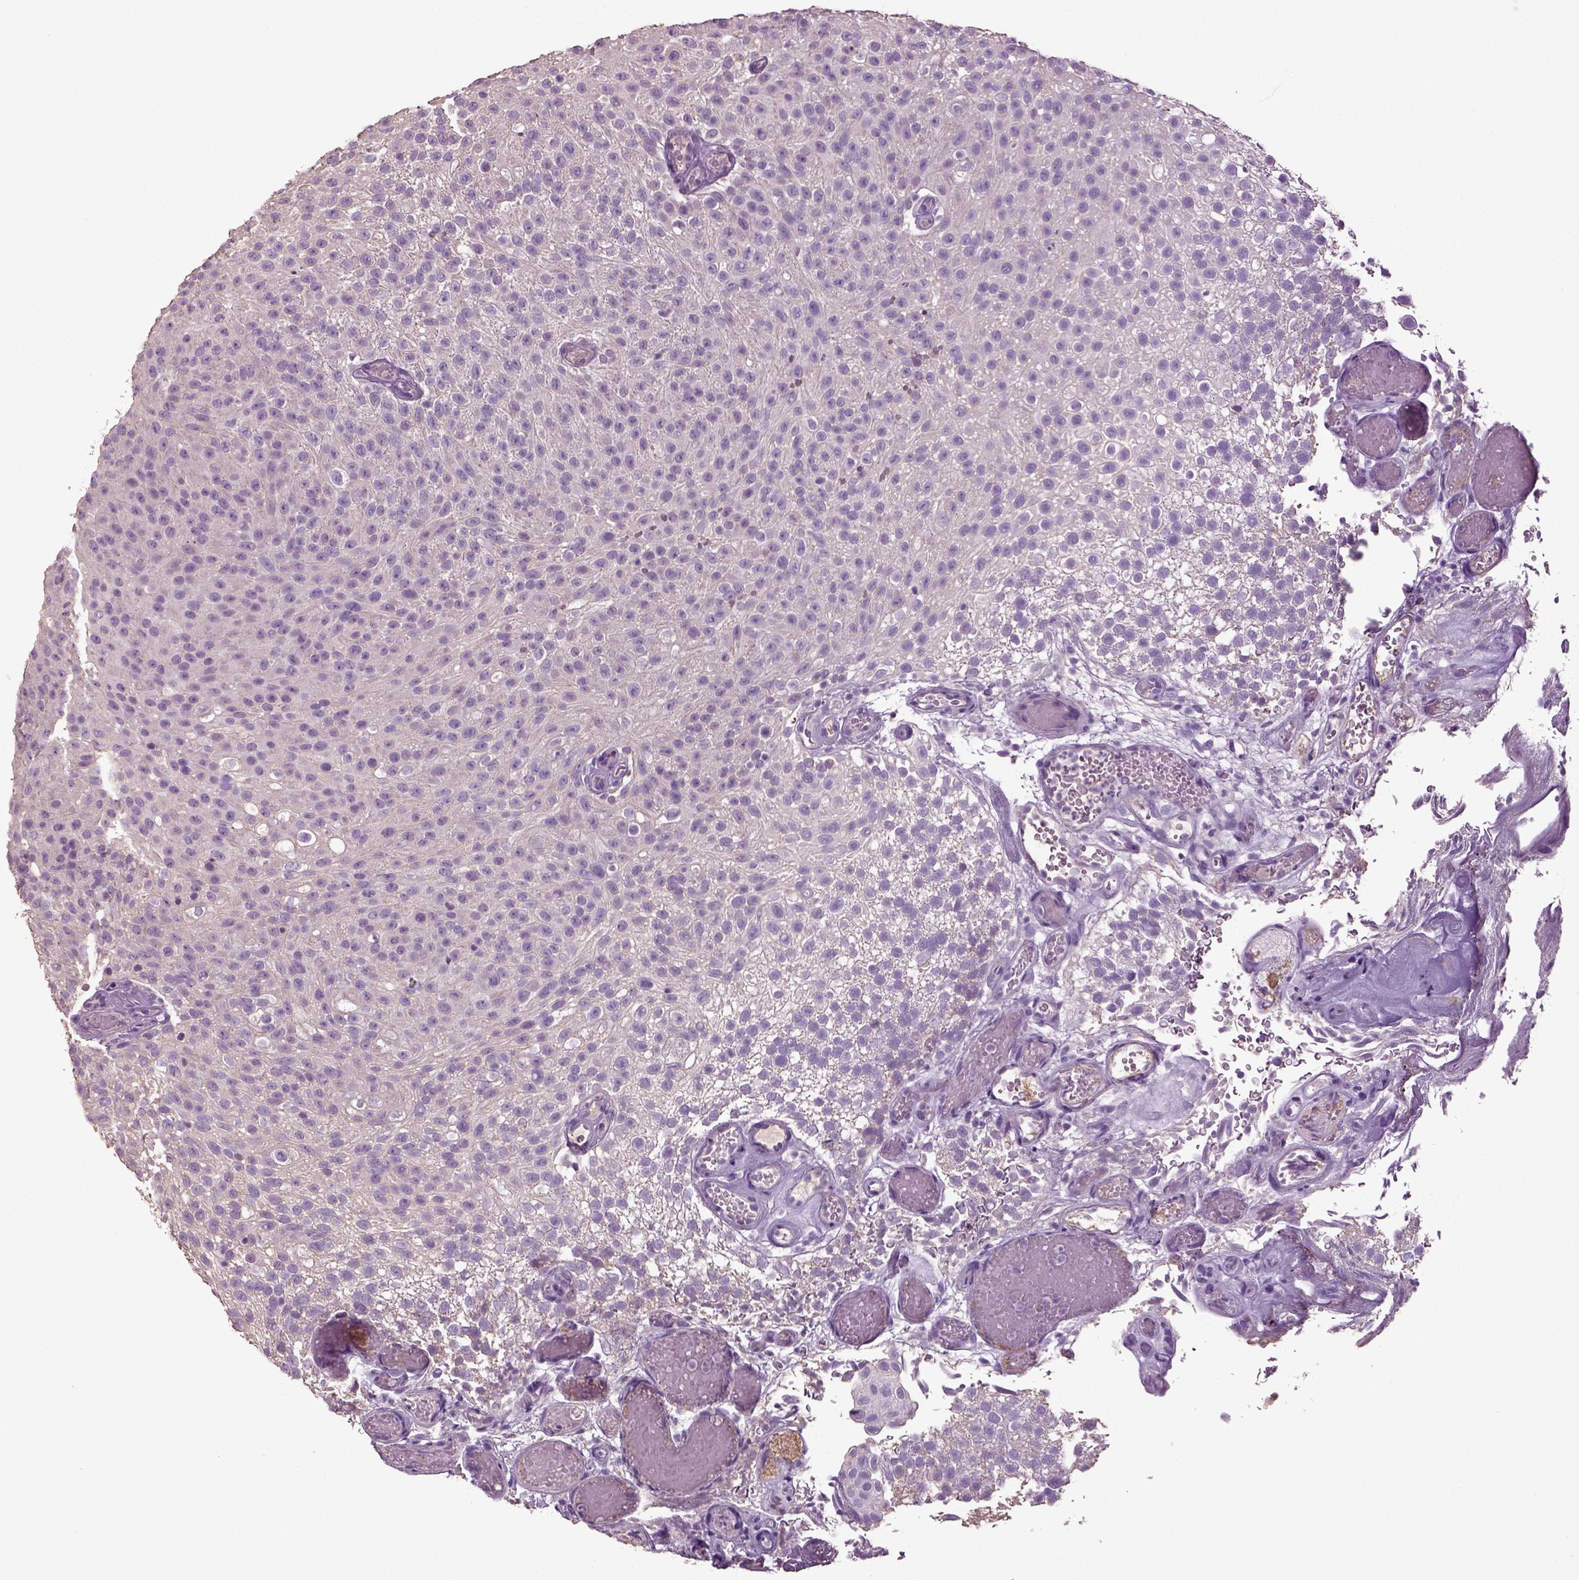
{"staining": {"intensity": "negative", "quantity": "none", "location": "none"}, "tissue": "urothelial cancer", "cell_type": "Tumor cells", "image_type": "cancer", "snomed": [{"axis": "morphology", "description": "Urothelial carcinoma, Low grade"}, {"axis": "topography", "description": "Urinary bladder"}], "caption": "There is no significant staining in tumor cells of urothelial cancer. (IHC, brightfield microscopy, high magnification).", "gene": "DEFB118", "patient": {"sex": "male", "age": 78}}